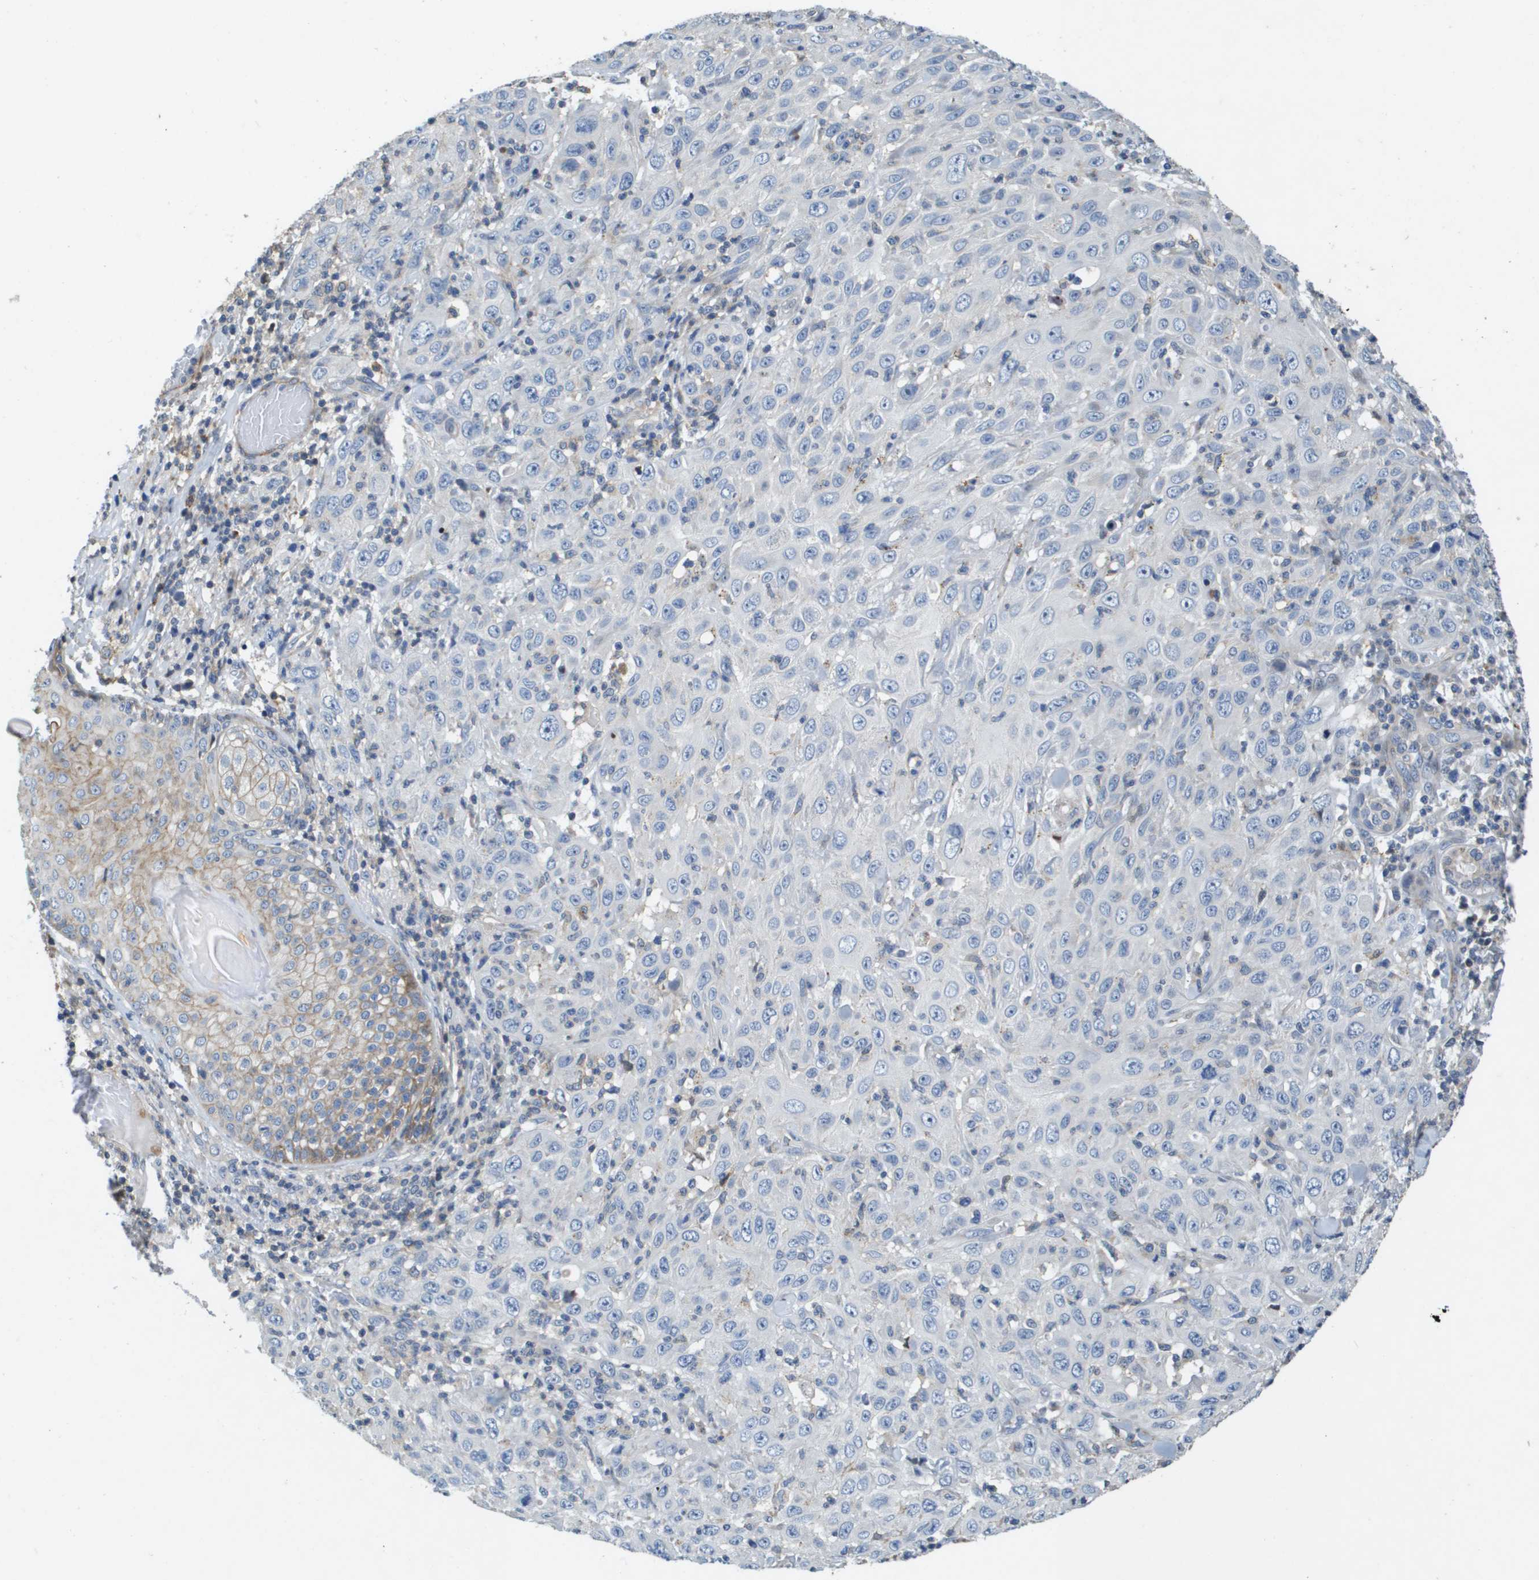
{"staining": {"intensity": "negative", "quantity": "none", "location": "none"}, "tissue": "skin cancer", "cell_type": "Tumor cells", "image_type": "cancer", "snomed": [{"axis": "morphology", "description": "Squamous cell carcinoma, NOS"}, {"axis": "topography", "description": "Skin"}], "caption": "Immunohistochemistry (IHC) histopathology image of human skin squamous cell carcinoma stained for a protein (brown), which reveals no staining in tumor cells. (DAB (3,3'-diaminobenzidine) IHC, high magnification).", "gene": "SCN4B", "patient": {"sex": "female", "age": 88}}